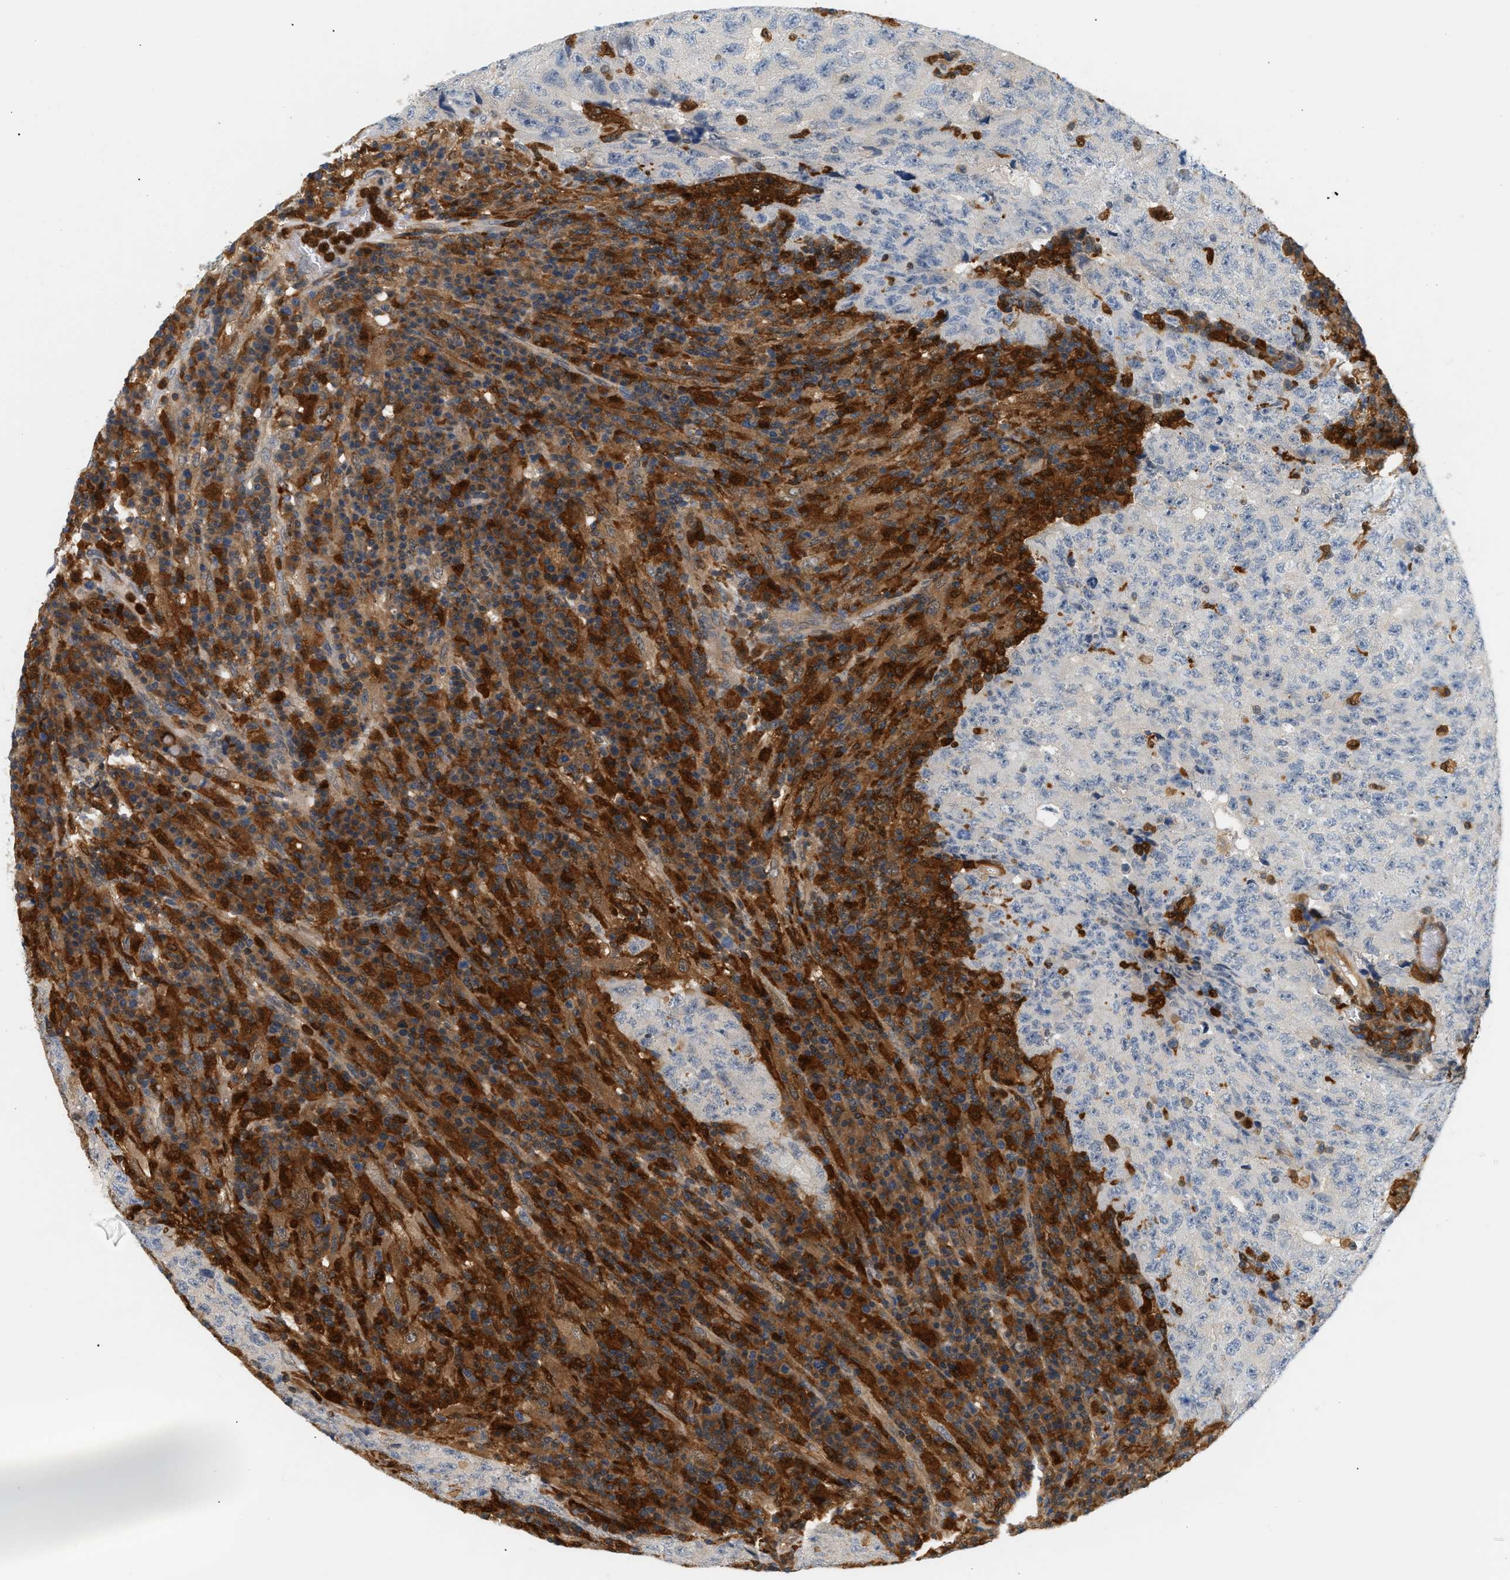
{"staining": {"intensity": "negative", "quantity": "none", "location": "none"}, "tissue": "testis cancer", "cell_type": "Tumor cells", "image_type": "cancer", "snomed": [{"axis": "morphology", "description": "Necrosis, NOS"}, {"axis": "morphology", "description": "Carcinoma, Embryonal, NOS"}, {"axis": "topography", "description": "Testis"}], "caption": "Image shows no protein staining in tumor cells of embryonal carcinoma (testis) tissue.", "gene": "PYCARD", "patient": {"sex": "male", "age": 19}}